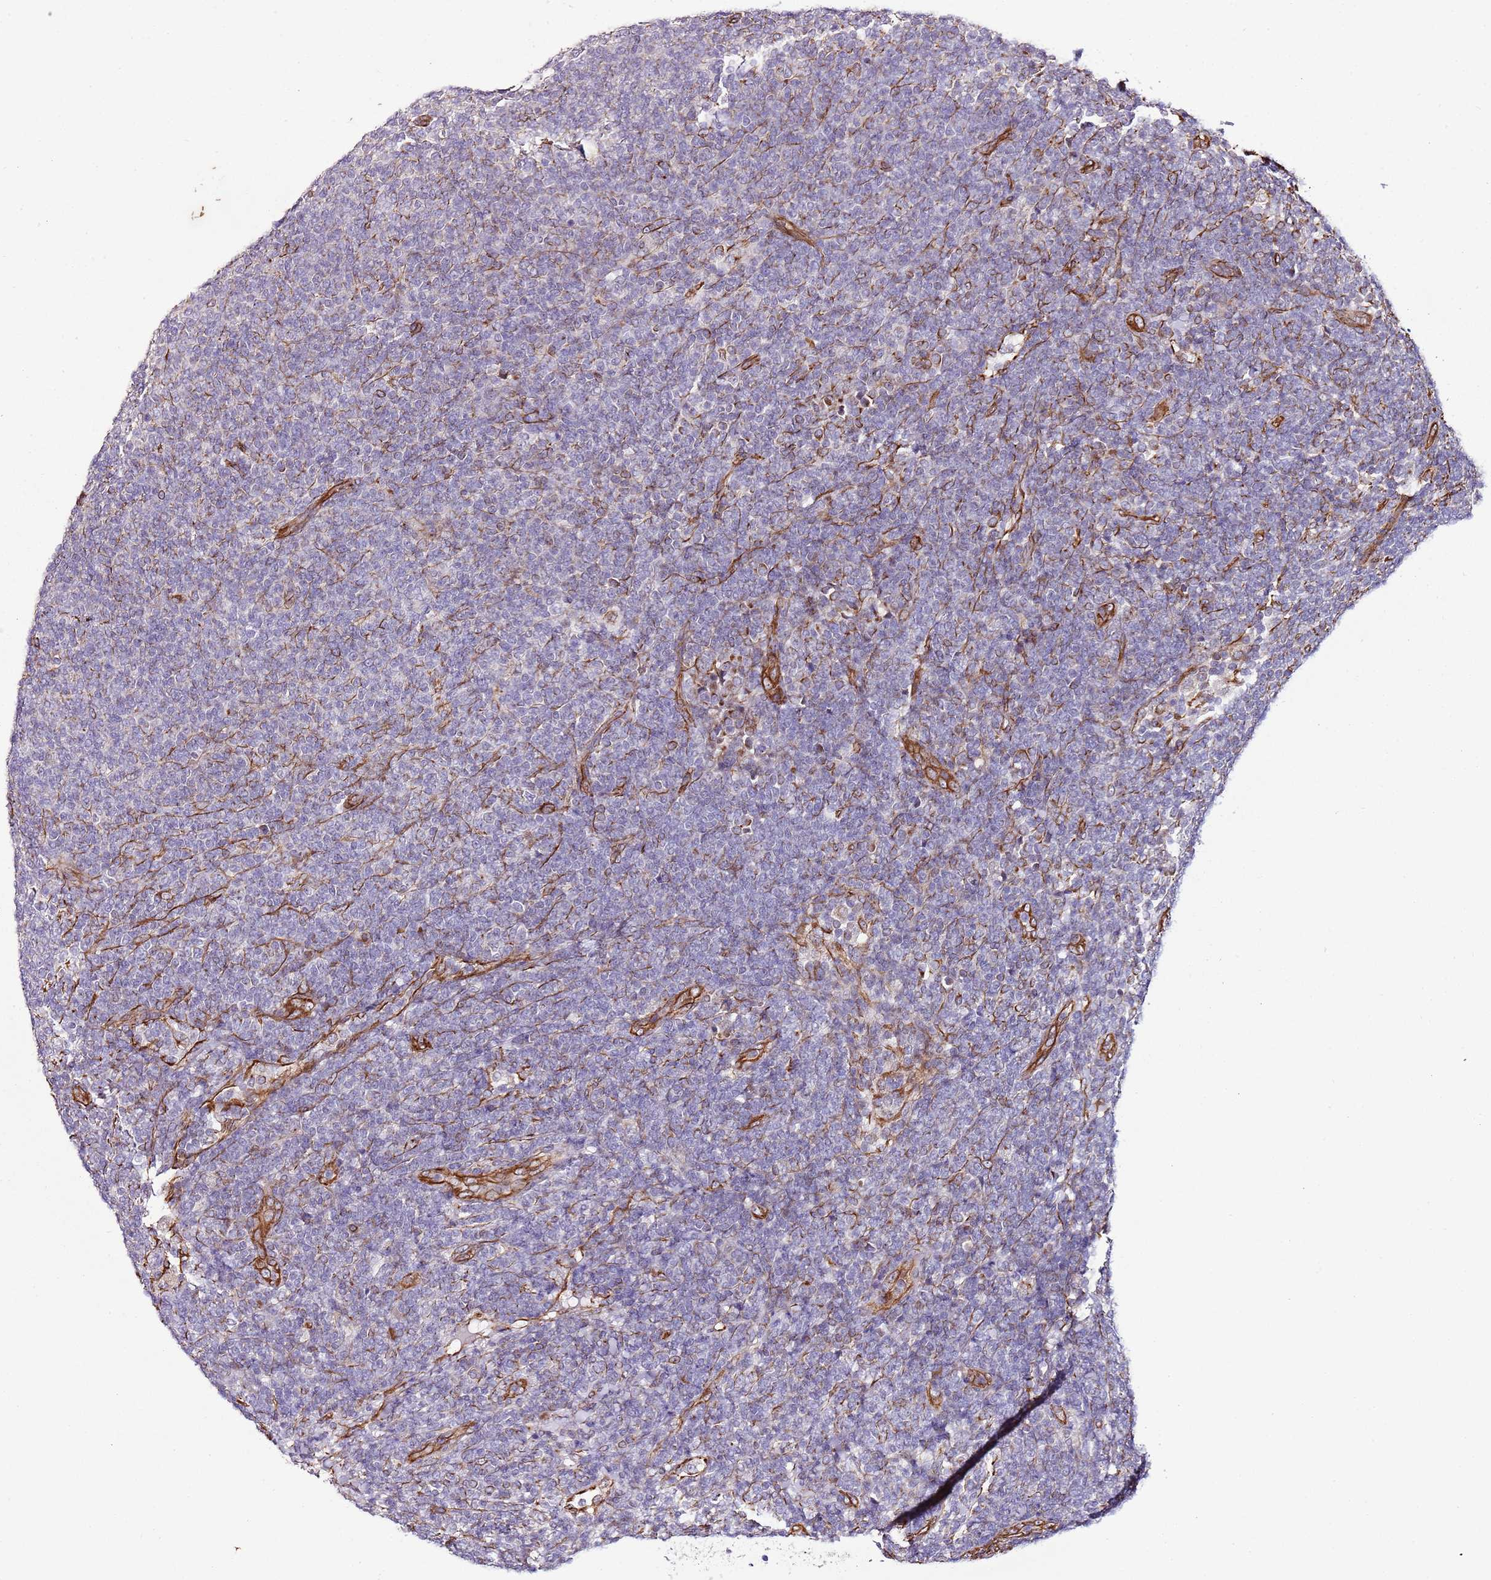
{"staining": {"intensity": "negative", "quantity": "none", "location": "none"}, "tissue": "lymphoma", "cell_type": "Tumor cells", "image_type": "cancer", "snomed": [{"axis": "morphology", "description": "Malignant lymphoma, non-Hodgkin's type, Low grade"}, {"axis": "topography", "description": "Lymph node"}], "caption": "High magnification brightfield microscopy of low-grade malignant lymphoma, non-Hodgkin's type stained with DAB (3,3'-diaminobenzidine) (brown) and counterstained with hematoxylin (blue): tumor cells show no significant expression.", "gene": "ZNF786", "patient": {"sex": "male", "age": 66}}